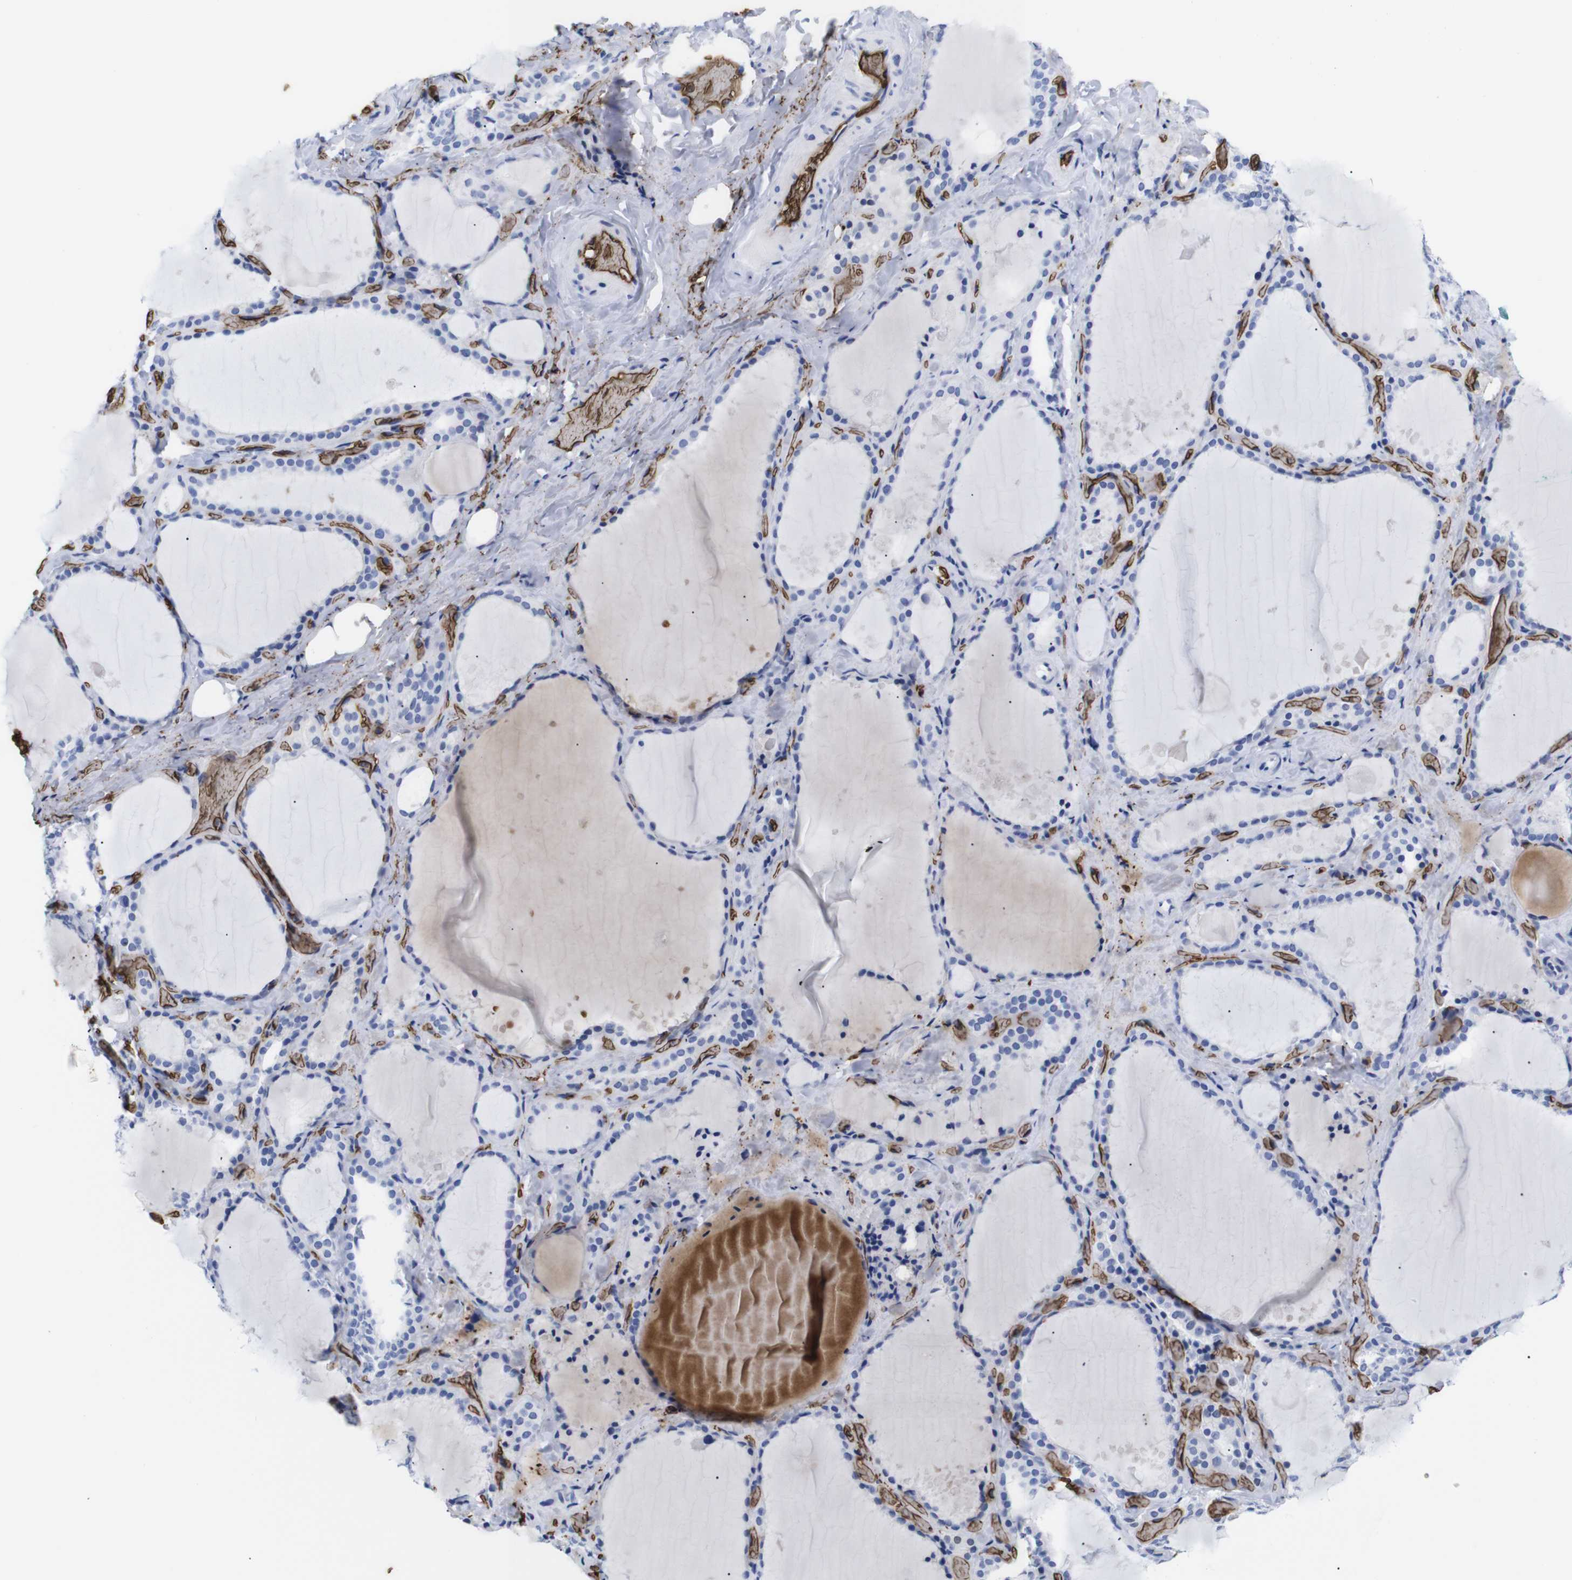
{"staining": {"intensity": "negative", "quantity": "none", "location": "none"}, "tissue": "thyroid gland", "cell_type": "Glandular cells", "image_type": "normal", "snomed": [{"axis": "morphology", "description": "Normal tissue, NOS"}, {"axis": "topography", "description": "Thyroid gland"}], "caption": "The photomicrograph reveals no staining of glandular cells in normal thyroid gland.", "gene": "S1PR2", "patient": {"sex": "female", "age": 44}}